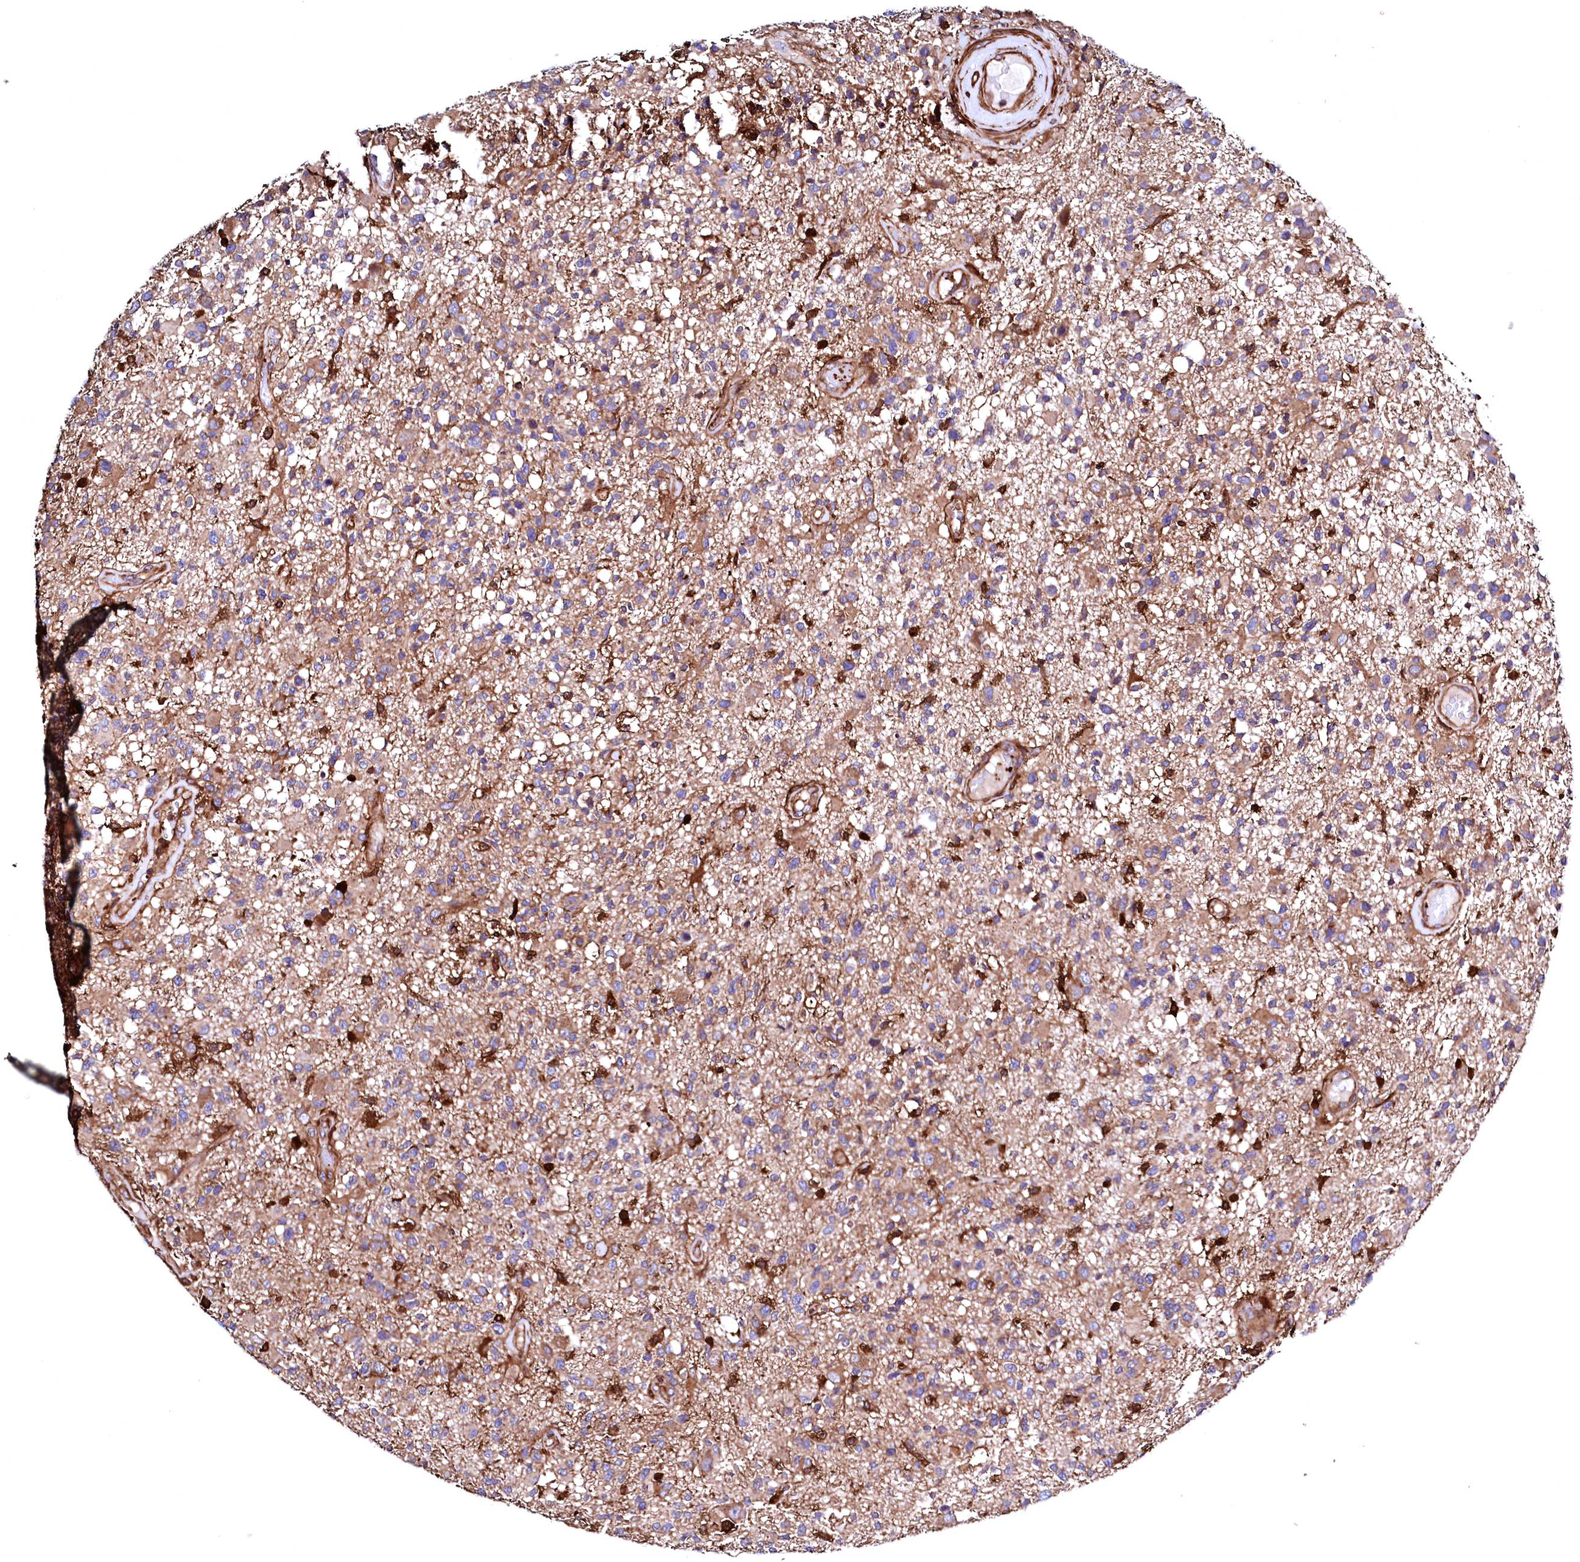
{"staining": {"intensity": "moderate", "quantity": "25%-75%", "location": "cytoplasmic/membranous"}, "tissue": "glioma", "cell_type": "Tumor cells", "image_type": "cancer", "snomed": [{"axis": "morphology", "description": "Glioma, malignant, High grade"}, {"axis": "morphology", "description": "Glioblastoma, NOS"}, {"axis": "topography", "description": "Brain"}], "caption": "IHC image of neoplastic tissue: human glioblastoma stained using IHC displays medium levels of moderate protein expression localized specifically in the cytoplasmic/membranous of tumor cells, appearing as a cytoplasmic/membranous brown color.", "gene": "STAMBPL1", "patient": {"sex": "male", "age": 60}}